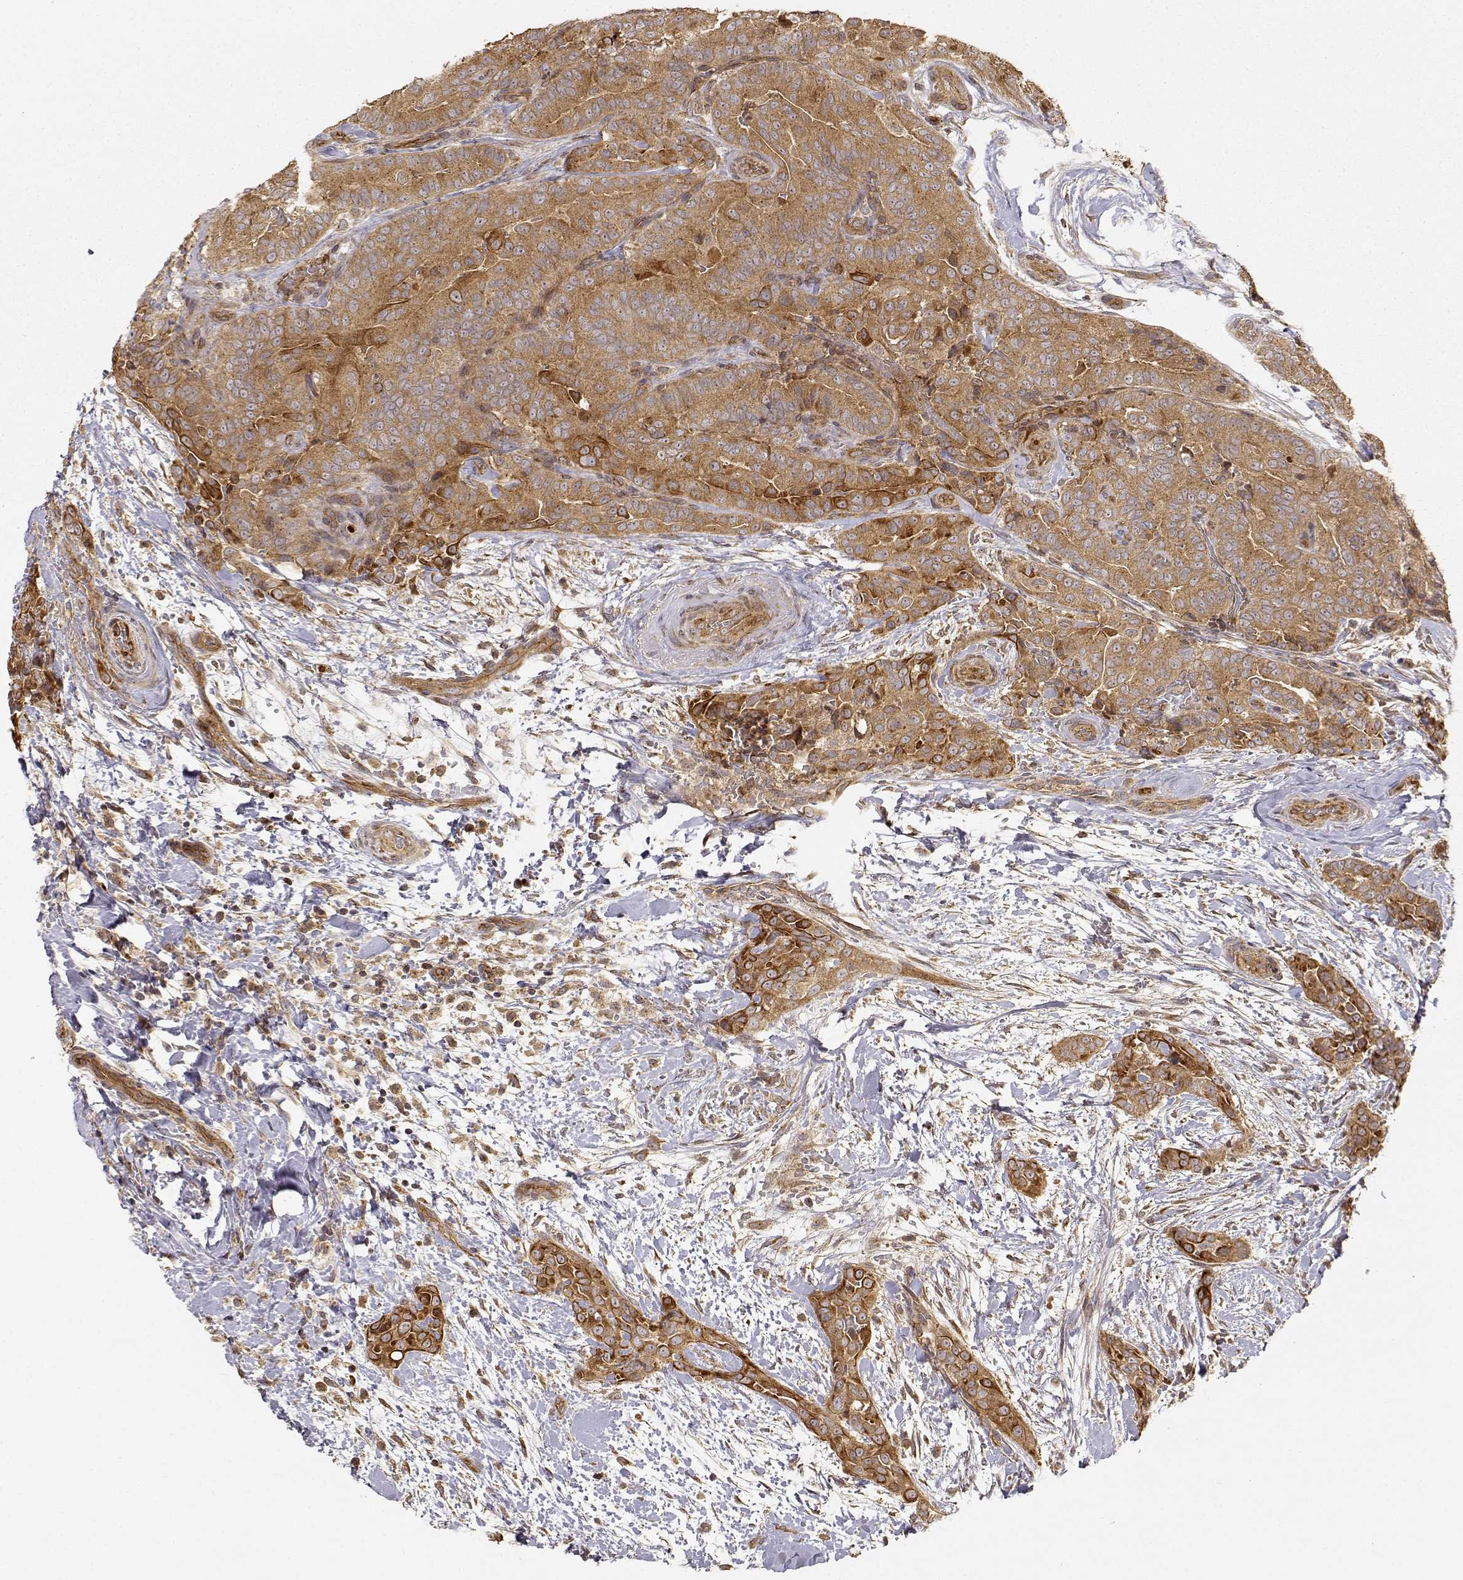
{"staining": {"intensity": "moderate", "quantity": ">75%", "location": "cytoplasmic/membranous"}, "tissue": "thyroid cancer", "cell_type": "Tumor cells", "image_type": "cancer", "snomed": [{"axis": "morphology", "description": "Papillary adenocarcinoma, NOS"}, {"axis": "topography", "description": "Thyroid gland"}], "caption": "Tumor cells demonstrate medium levels of moderate cytoplasmic/membranous expression in about >75% of cells in papillary adenocarcinoma (thyroid).", "gene": "CDK5RAP2", "patient": {"sex": "male", "age": 61}}